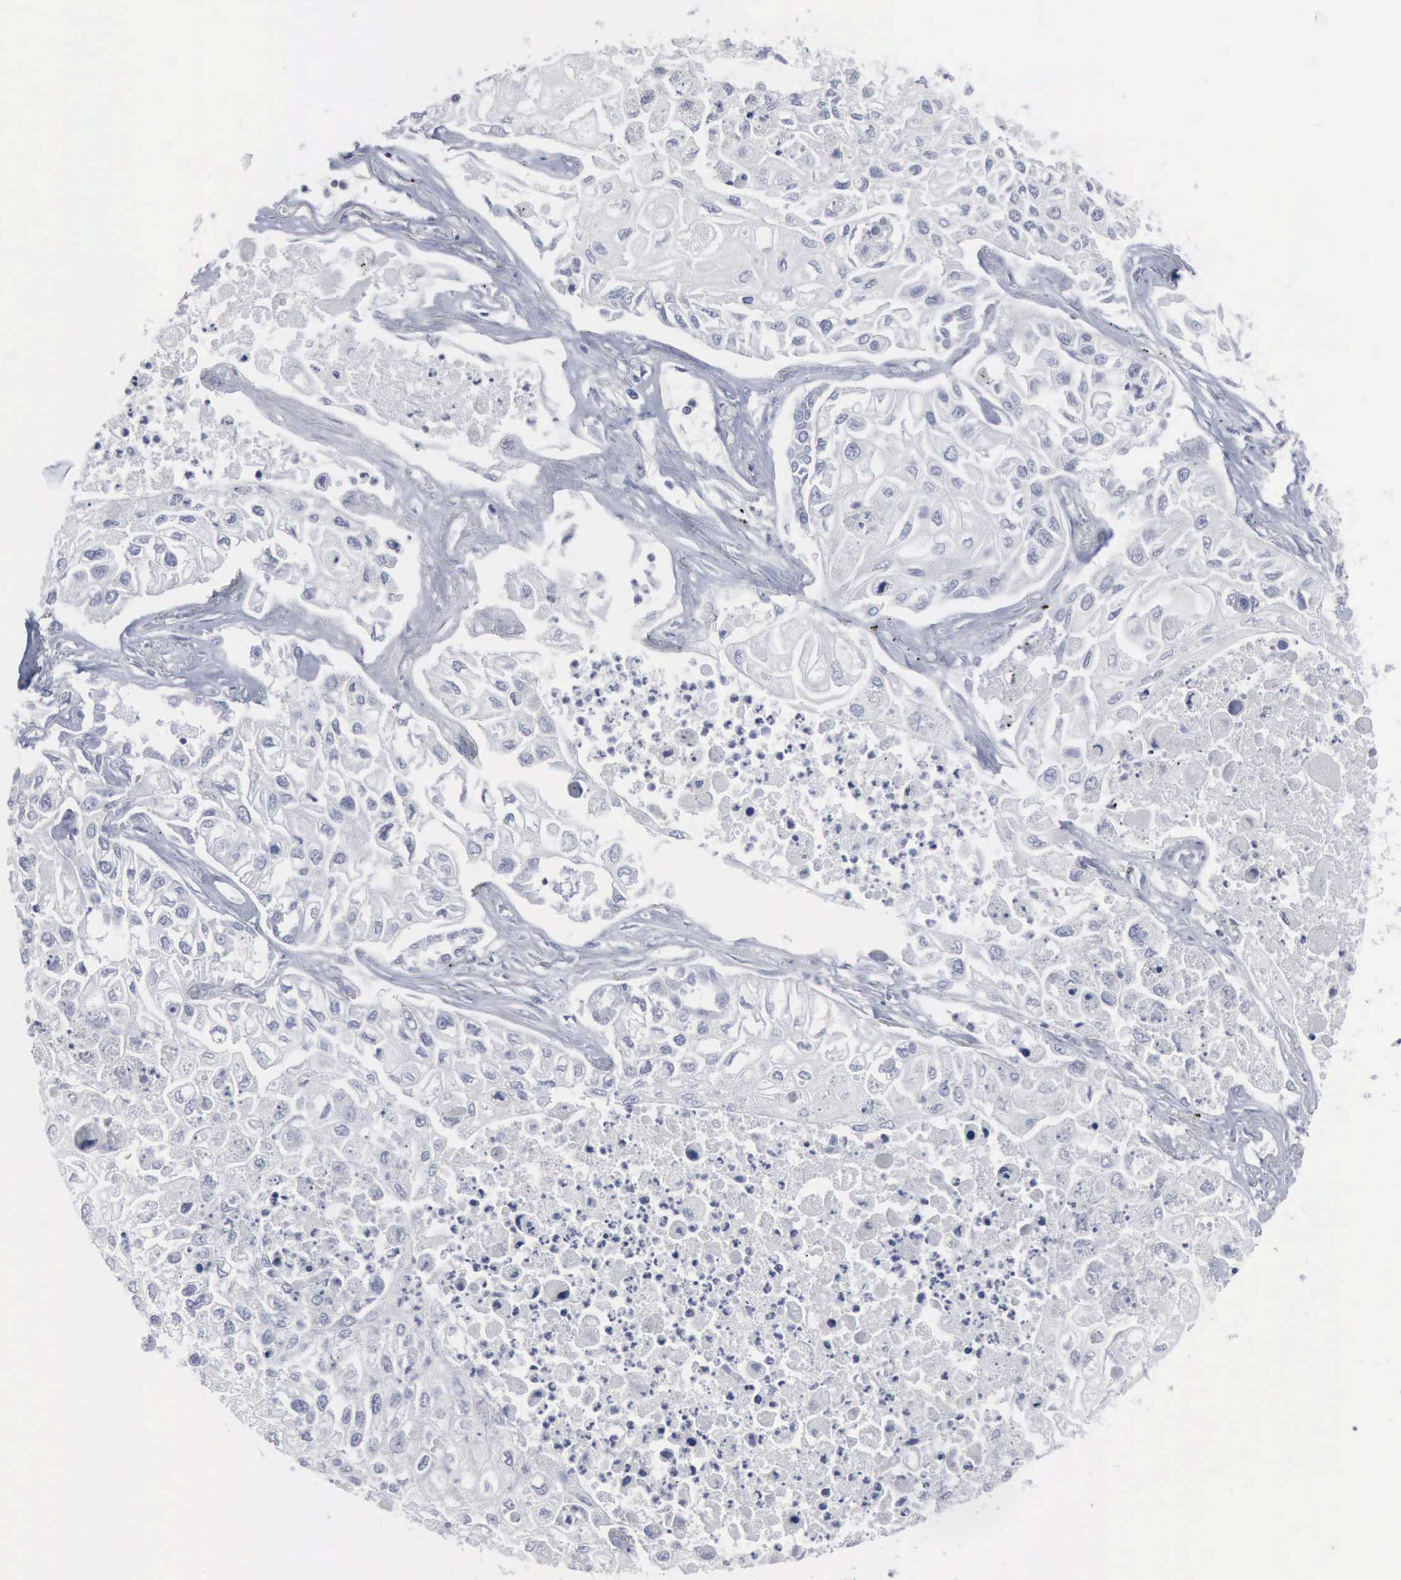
{"staining": {"intensity": "negative", "quantity": "none", "location": "none"}, "tissue": "lung cancer", "cell_type": "Tumor cells", "image_type": "cancer", "snomed": [{"axis": "morphology", "description": "Squamous cell carcinoma, NOS"}, {"axis": "topography", "description": "Lung"}], "caption": "Immunohistochemistry (IHC) histopathology image of neoplastic tissue: human lung cancer (squamous cell carcinoma) stained with DAB demonstrates no significant protein positivity in tumor cells.", "gene": "XPA", "patient": {"sex": "male", "age": 75}}